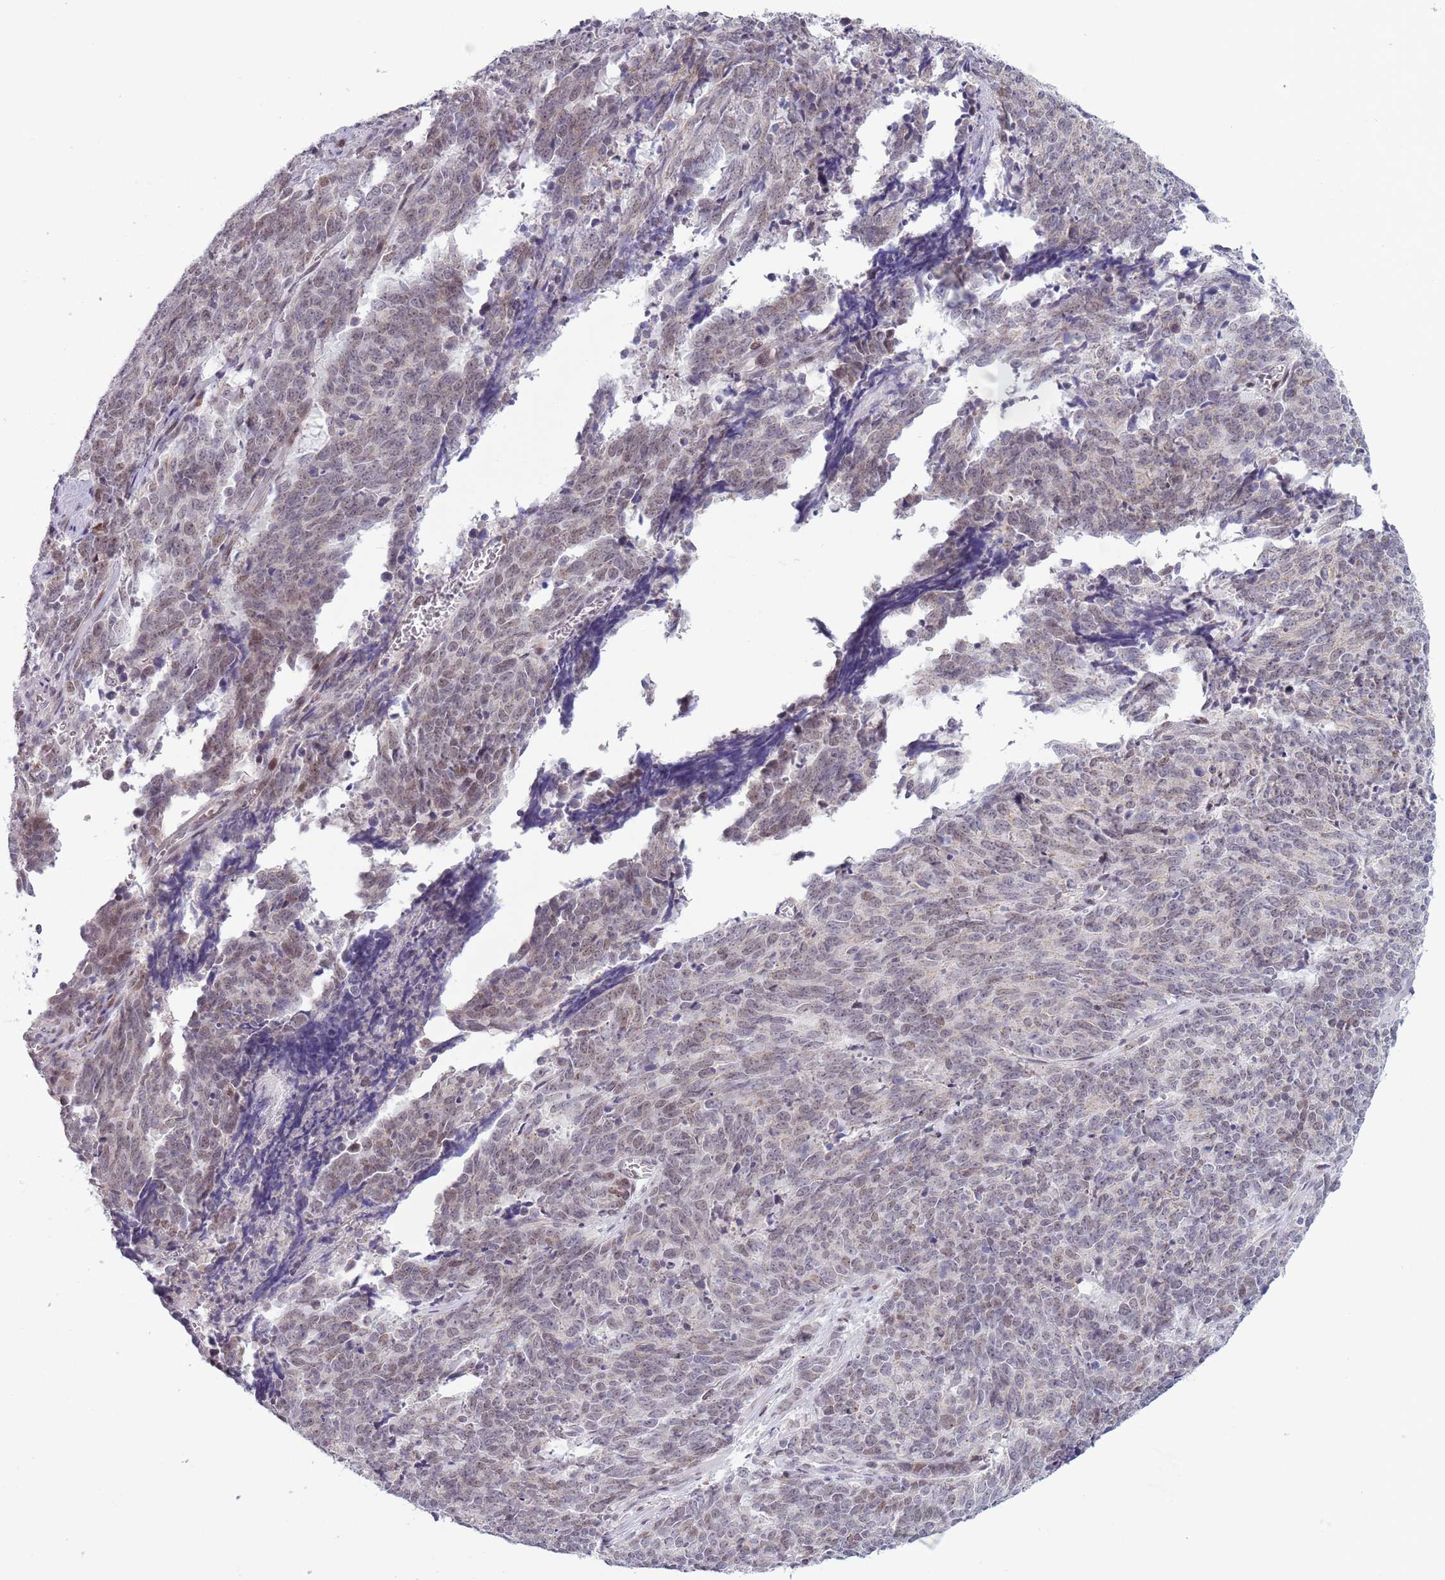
{"staining": {"intensity": "weak", "quantity": "25%-75%", "location": "cytoplasmic/membranous,nuclear"}, "tissue": "cervical cancer", "cell_type": "Tumor cells", "image_type": "cancer", "snomed": [{"axis": "morphology", "description": "Squamous cell carcinoma, NOS"}, {"axis": "topography", "description": "Cervix"}], "caption": "Immunohistochemistry (IHC) staining of cervical squamous cell carcinoma, which displays low levels of weak cytoplasmic/membranous and nuclear expression in about 25%-75% of tumor cells indicating weak cytoplasmic/membranous and nuclear protein staining. The staining was performed using DAB (3,3'-diaminobenzidine) (brown) for protein detection and nuclei were counterstained in hematoxylin (blue).", "gene": "ZKSCAN2", "patient": {"sex": "female", "age": 29}}